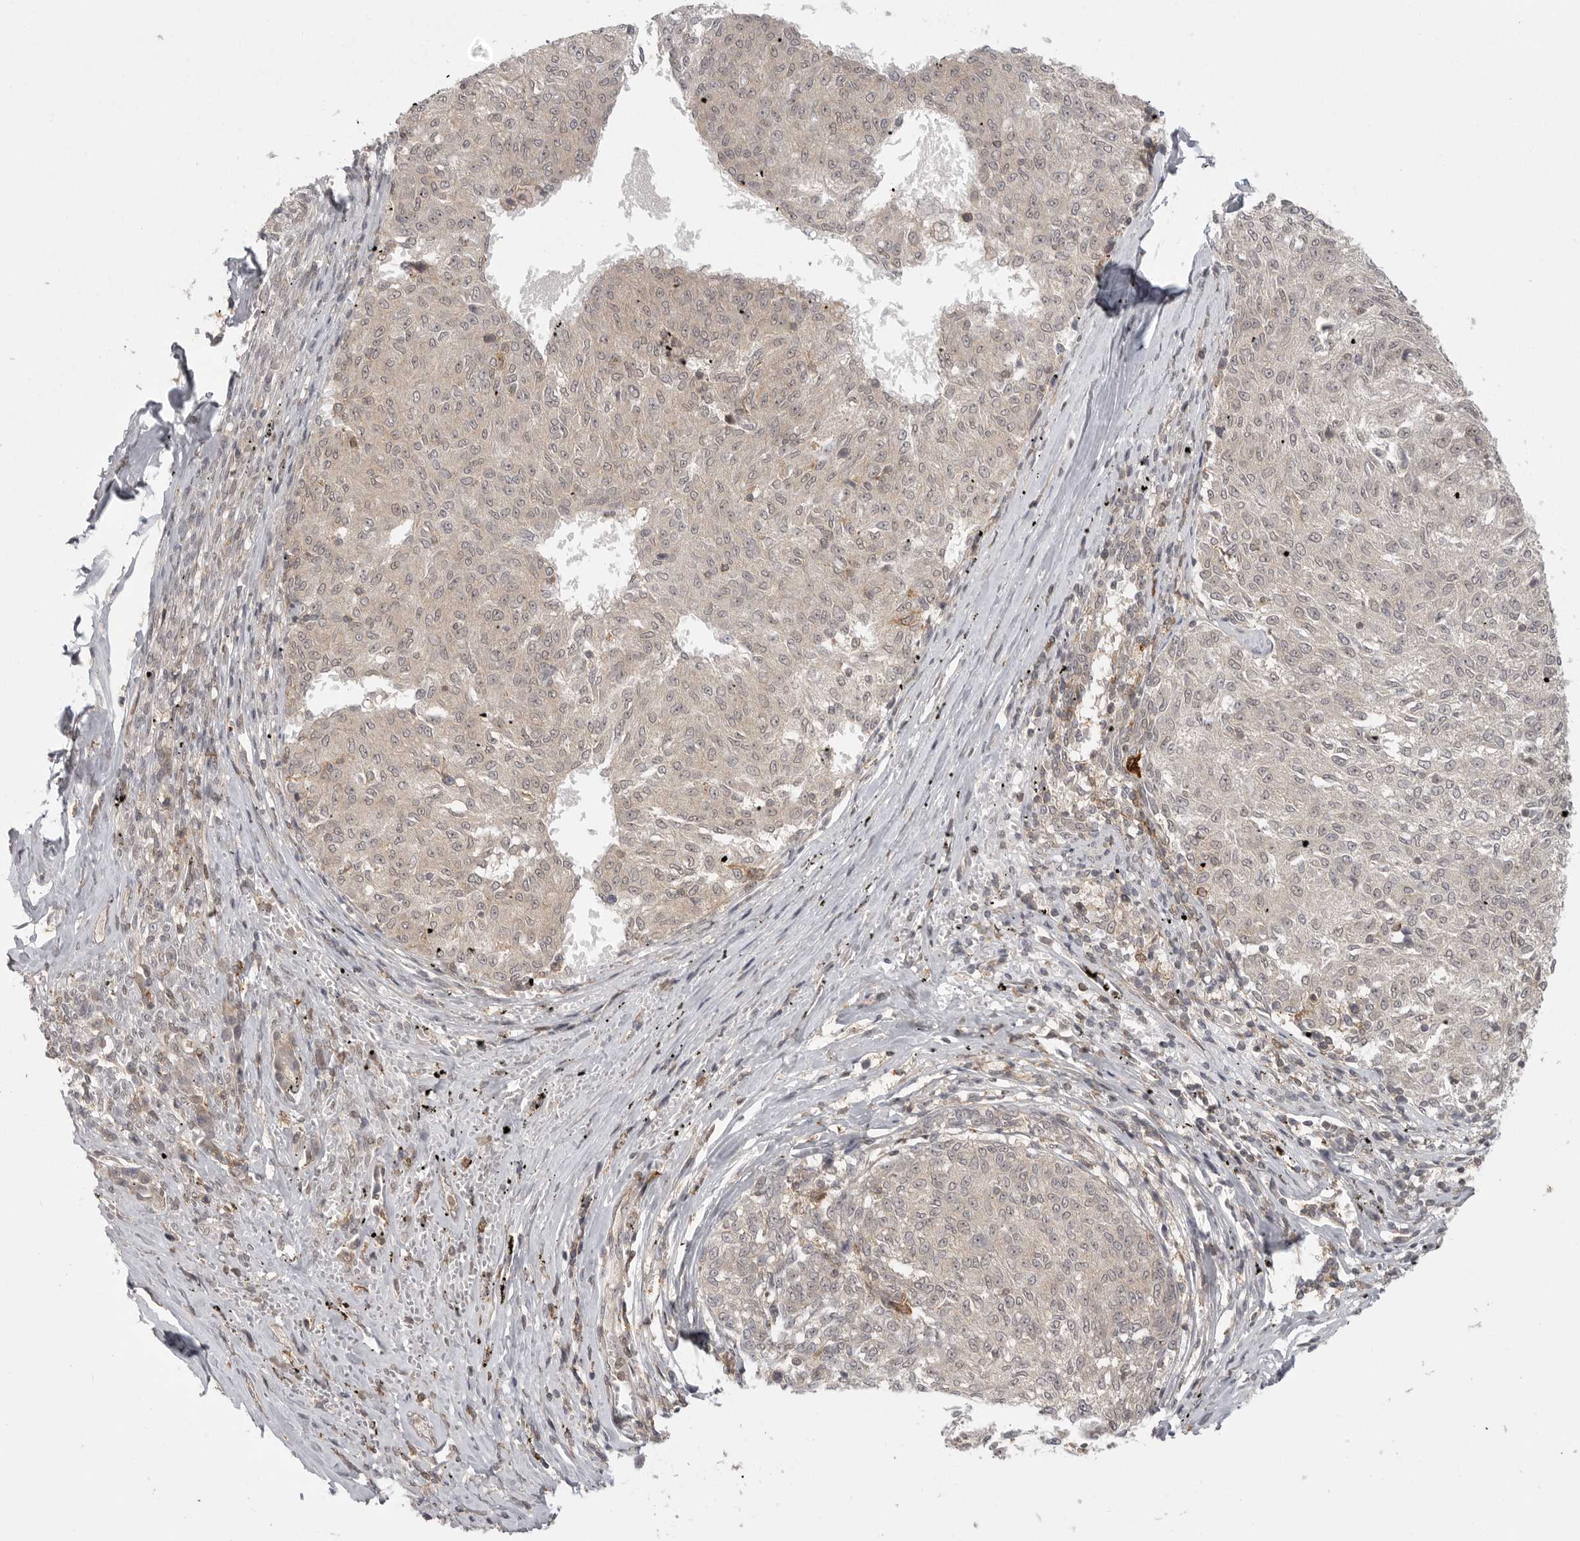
{"staining": {"intensity": "negative", "quantity": "none", "location": "none"}, "tissue": "melanoma", "cell_type": "Tumor cells", "image_type": "cancer", "snomed": [{"axis": "morphology", "description": "Malignant melanoma, NOS"}, {"axis": "topography", "description": "Skin"}], "caption": "Immunohistochemistry (IHC) of malignant melanoma shows no positivity in tumor cells.", "gene": "DBNL", "patient": {"sex": "female", "age": 72}}